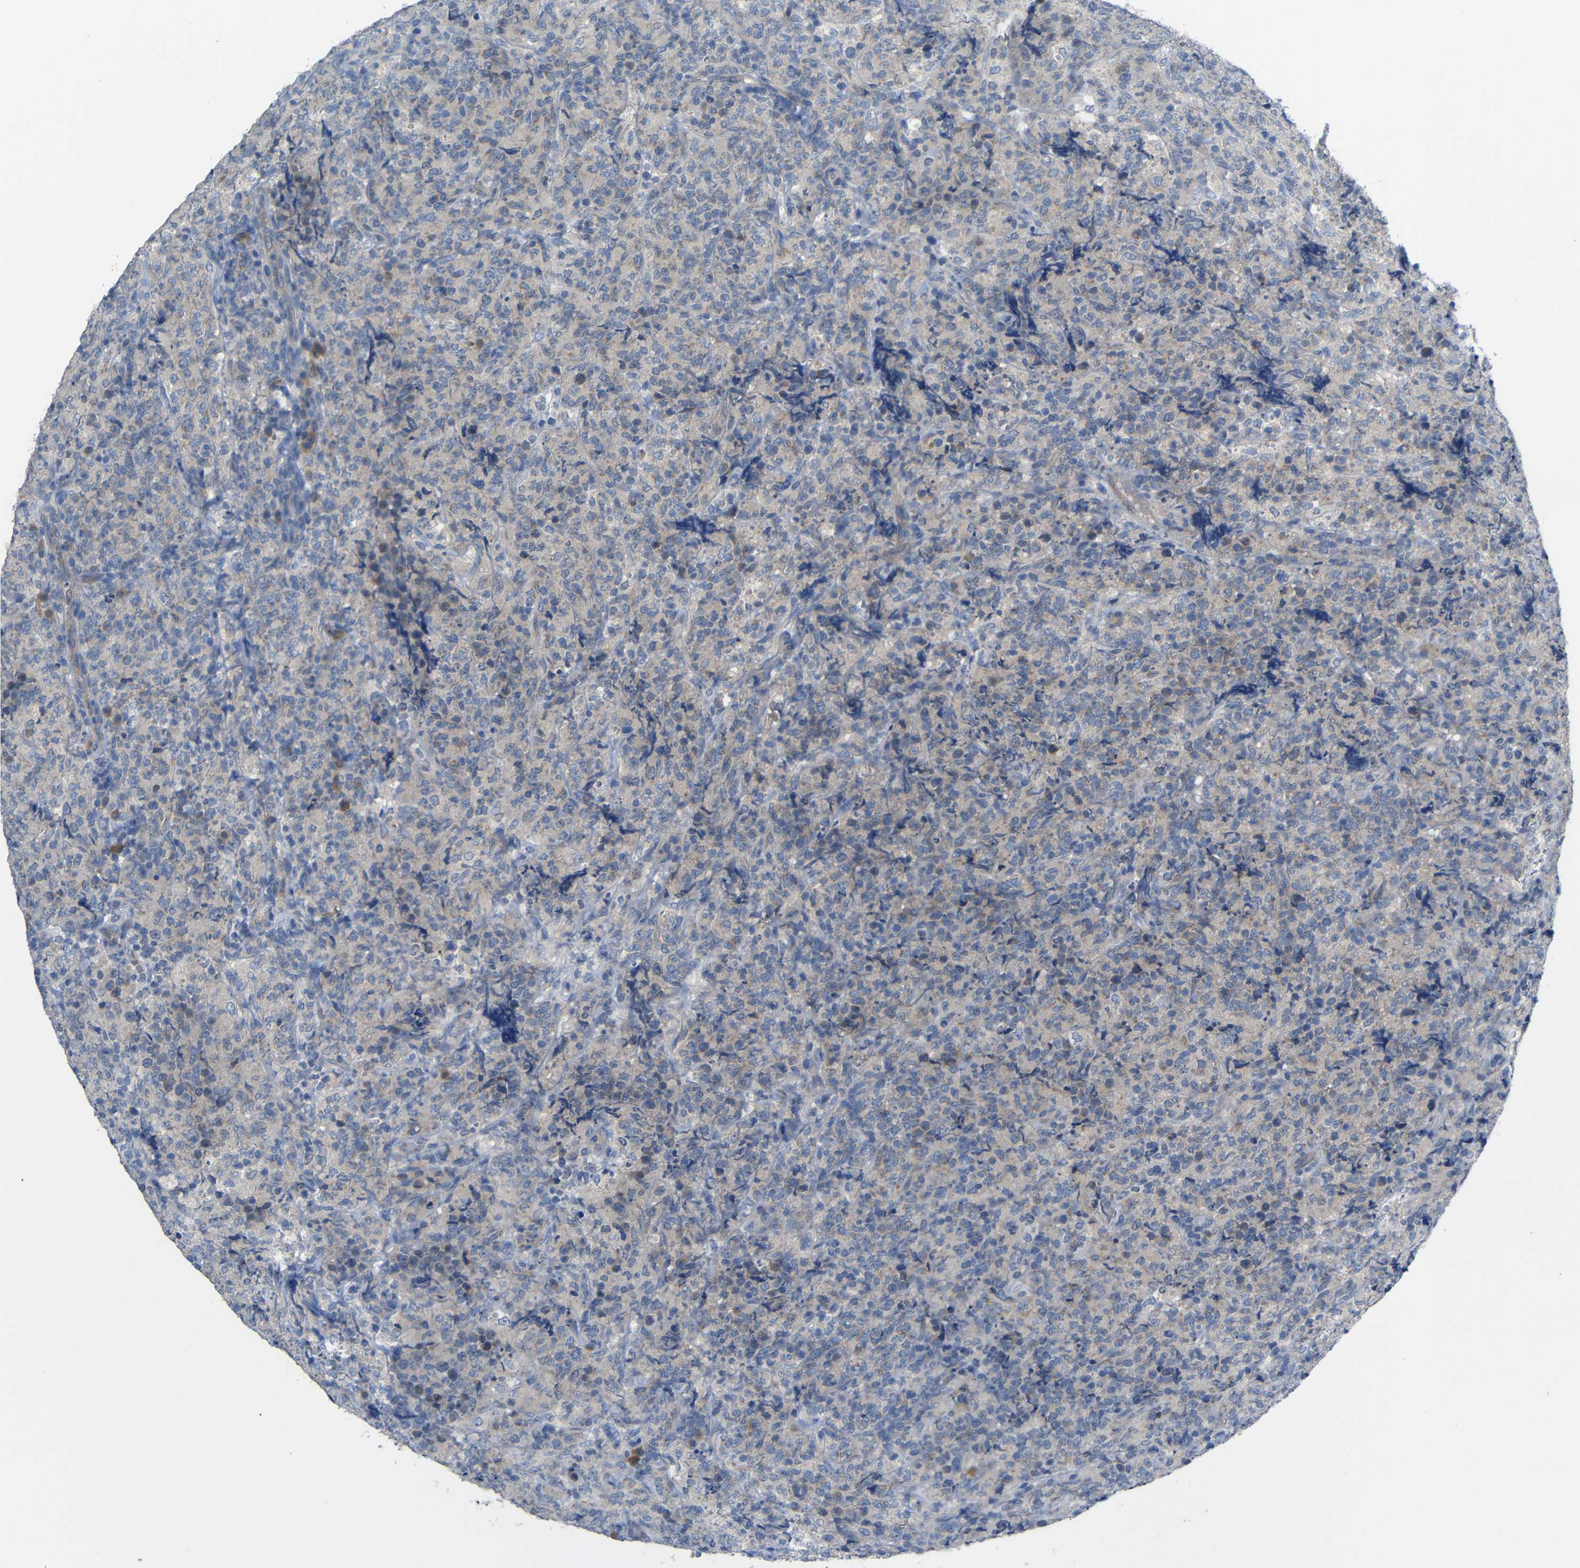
{"staining": {"intensity": "negative", "quantity": "none", "location": "none"}, "tissue": "lymphoma", "cell_type": "Tumor cells", "image_type": "cancer", "snomed": [{"axis": "morphology", "description": "Malignant lymphoma, non-Hodgkin's type, High grade"}, {"axis": "topography", "description": "Tonsil"}], "caption": "Tumor cells are negative for brown protein staining in lymphoma. (Brightfield microscopy of DAB immunohistochemistry at high magnification).", "gene": "TBC1D32", "patient": {"sex": "female", "age": 36}}